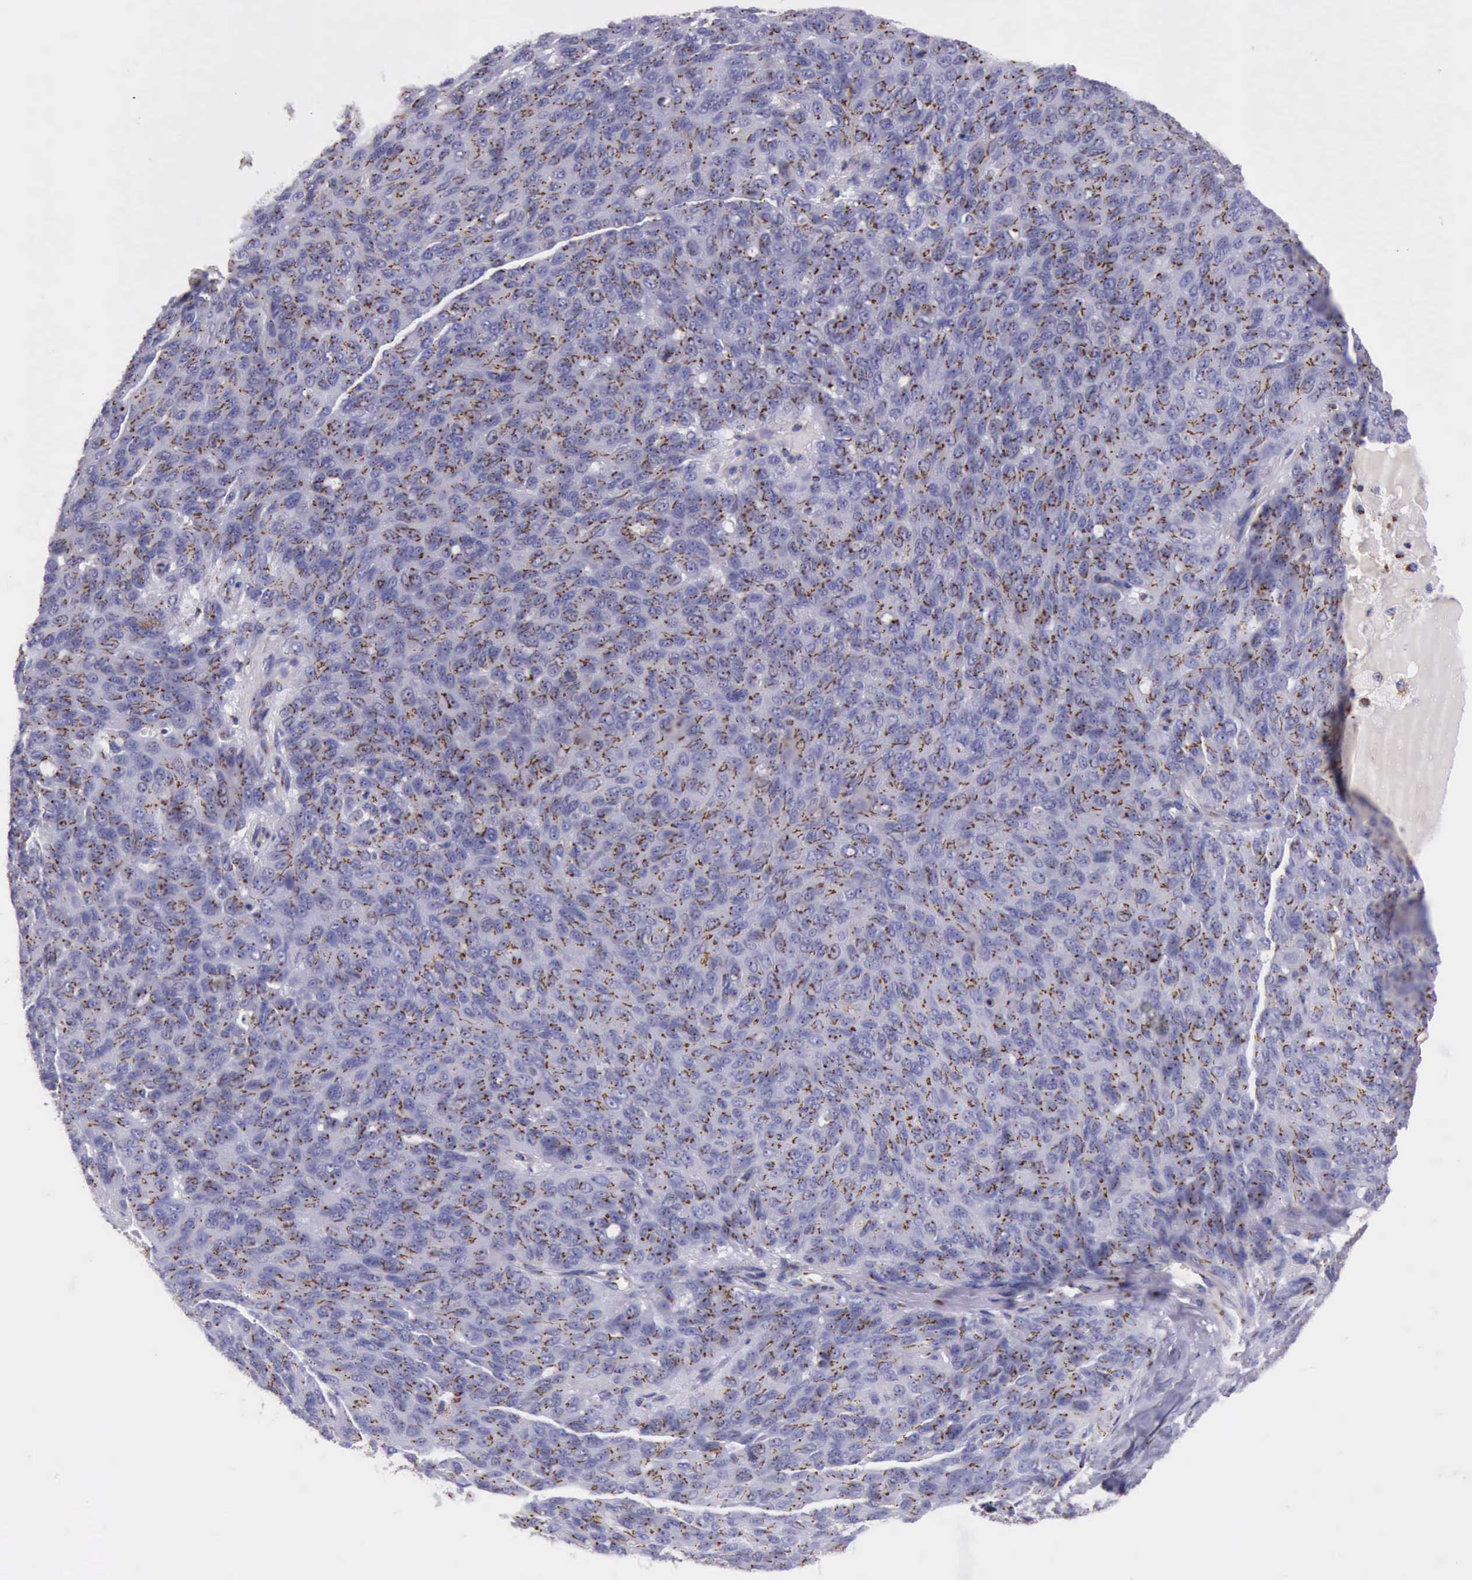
{"staining": {"intensity": "strong", "quantity": ">75%", "location": "cytoplasmic/membranous"}, "tissue": "ovarian cancer", "cell_type": "Tumor cells", "image_type": "cancer", "snomed": [{"axis": "morphology", "description": "Carcinoma, endometroid"}, {"axis": "topography", "description": "Ovary"}], "caption": "Approximately >75% of tumor cells in ovarian cancer (endometroid carcinoma) exhibit strong cytoplasmic/membranous protein expression as visualized by brown immunohistochemical staining.", "gene": "GOLGA5", "patient": {"sex": "female", "age": 60}}